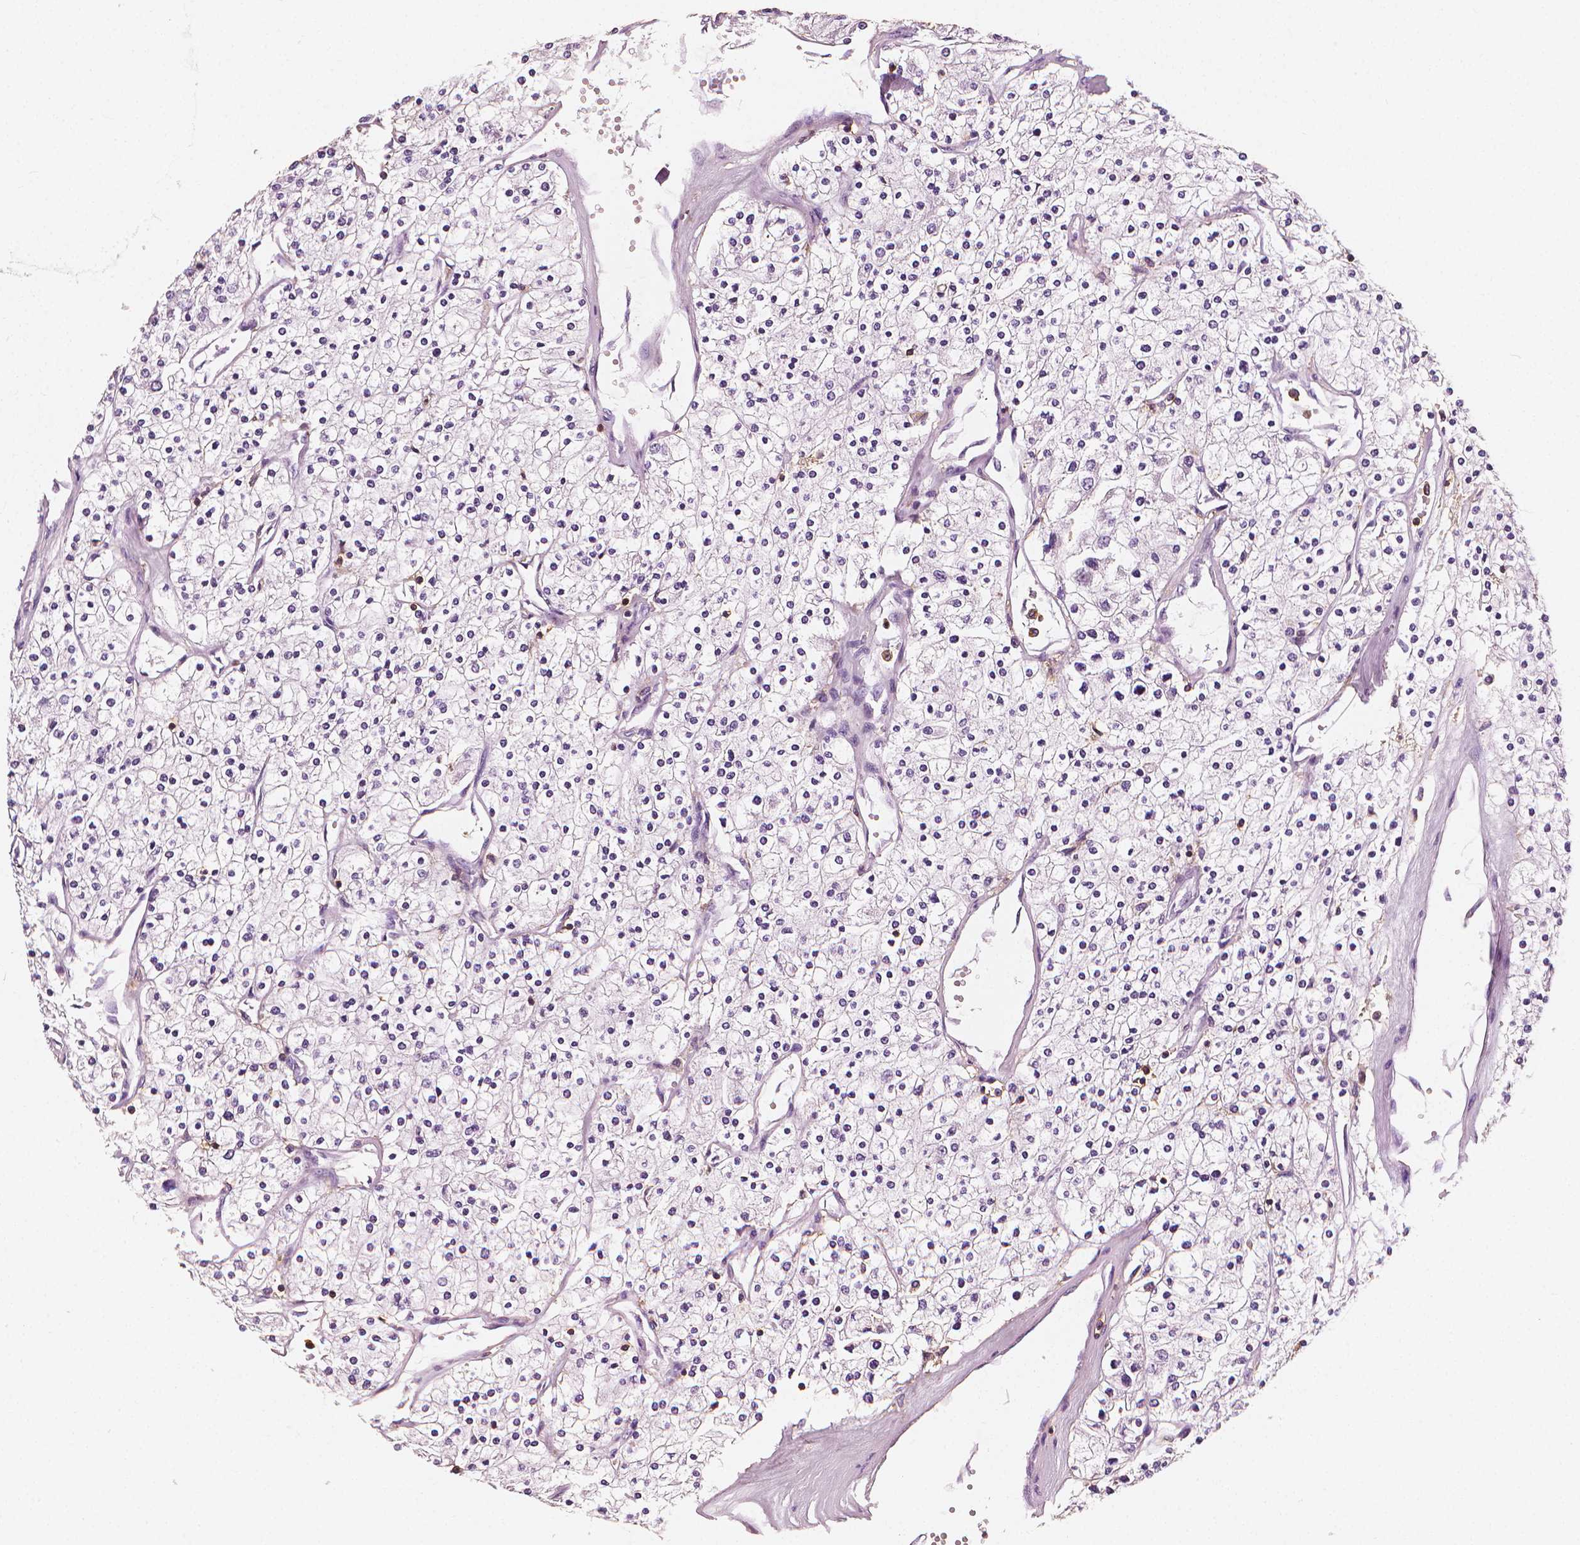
{"staining": {"intensity": "negative", "quantity": "none", "location": "none"}, "tissue": "renal cancer", "cell_type": "Tumor cells", "image_type": "cancer", "snomed": [{"axis": "morphology", "description": "Adenocarcinoma, NOS"}, {"axis": "topography", "description": "Kidney"}], "caption": "There is no significant positivity in tumor cells of adenocarcinoma (renal). The staining was performed using DAB to visualize the protein expression in brown, while the nuclei were stained in blue with hematoxylin (Magnification: 20x).", "gene": "PTPRC", "patient": {"sex": "male", "age": 80}}